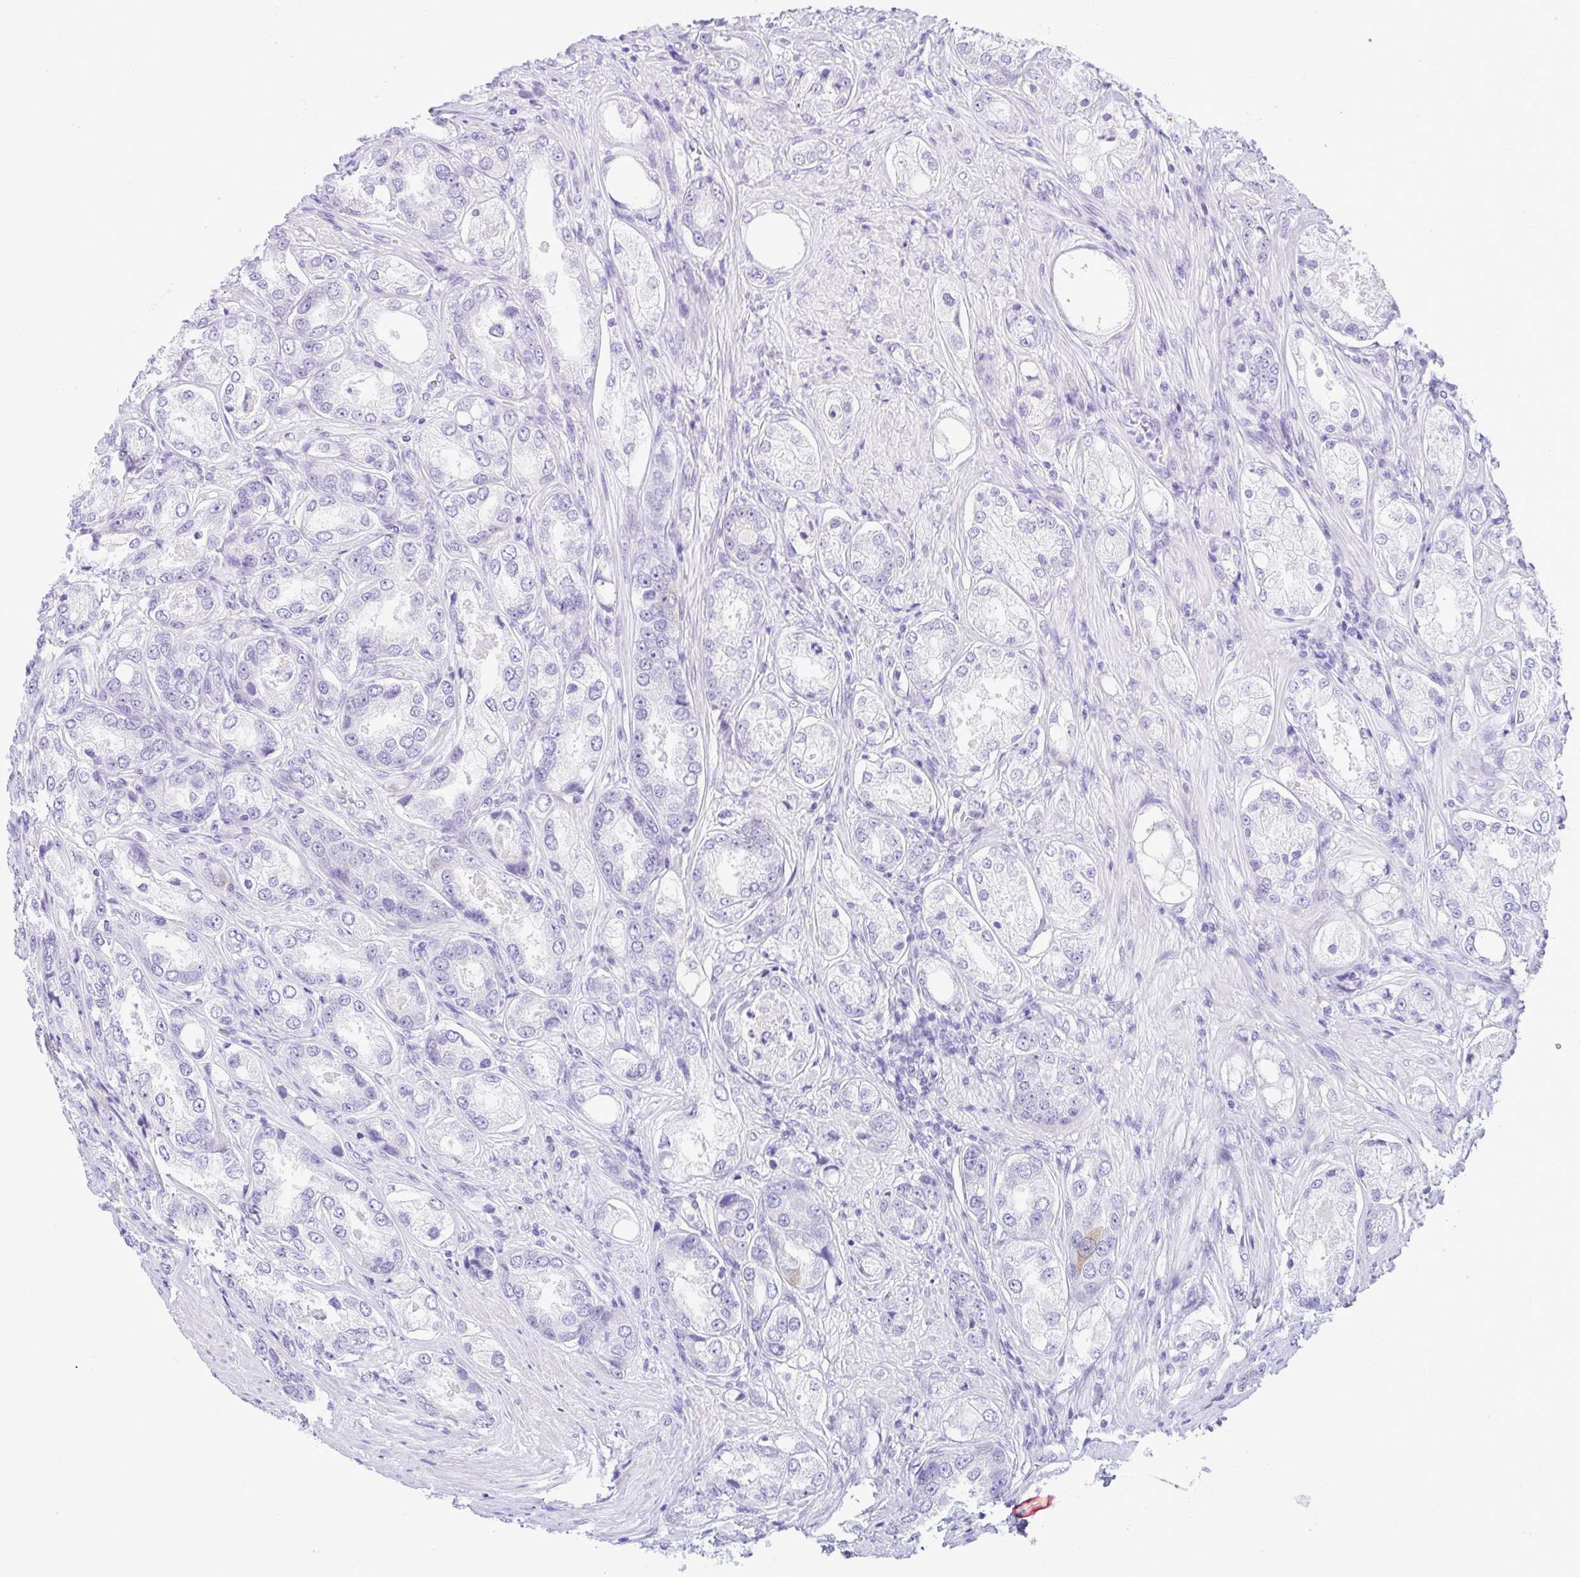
{"staining": {"intensity": "negative", "quantity": "none", "location": "none"}, "tissue": "prostate cancer", "cell_type": "Tumor cells", "image_type": "cancer", "snomed": [{"axis": "morphology", "description": "Adenocarcinoma, Low grade"}, {"axis": "topography", "description": "Prostate"}], "caption": "DAB immunohistochemical staining of prostate cancer demonstrates no significant staining in tumor cells.", "gene": "RRM2", "patient": {"sex": "male", "age": 68}}